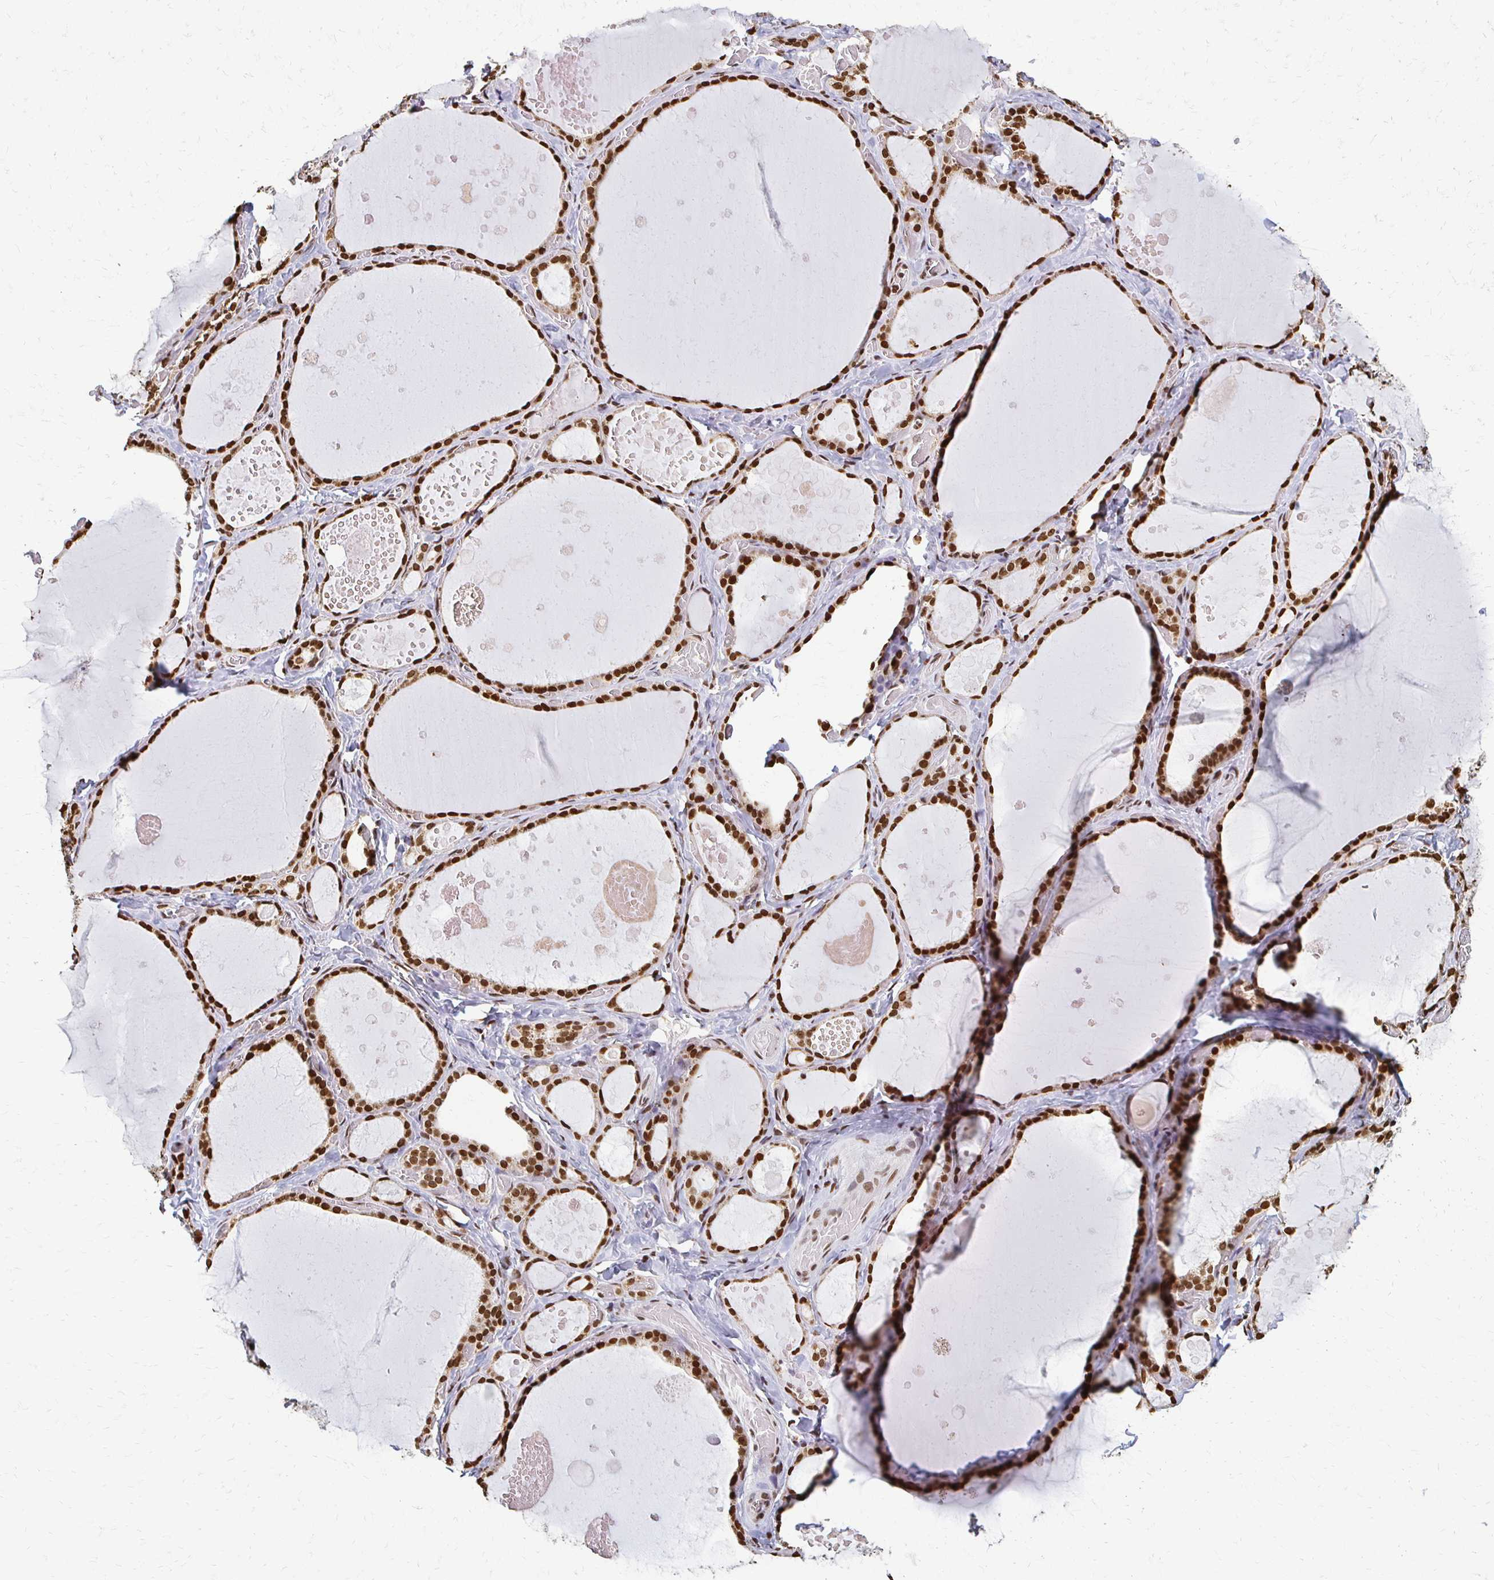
{"staining": {"intensity": "strong", "quantity": ">75%", "location": "nuclear"}, "tissue": "thyroid gland", "cell_type": "Glandular cells", "image_type": "normal", "snomed": [{"axis": "morphology", "description": "Normal tissue, NOS"}, {"axis": "topography", "description": "Thyroid gland"}], "caption": "About >75% of glandular cells in unremarkable human thyroid gland show strong nuclear protein staining as visualized by brown immunohistochemical staining.", "gene": "HOXA9", "patient": {"sex": "female", "age": 56}}